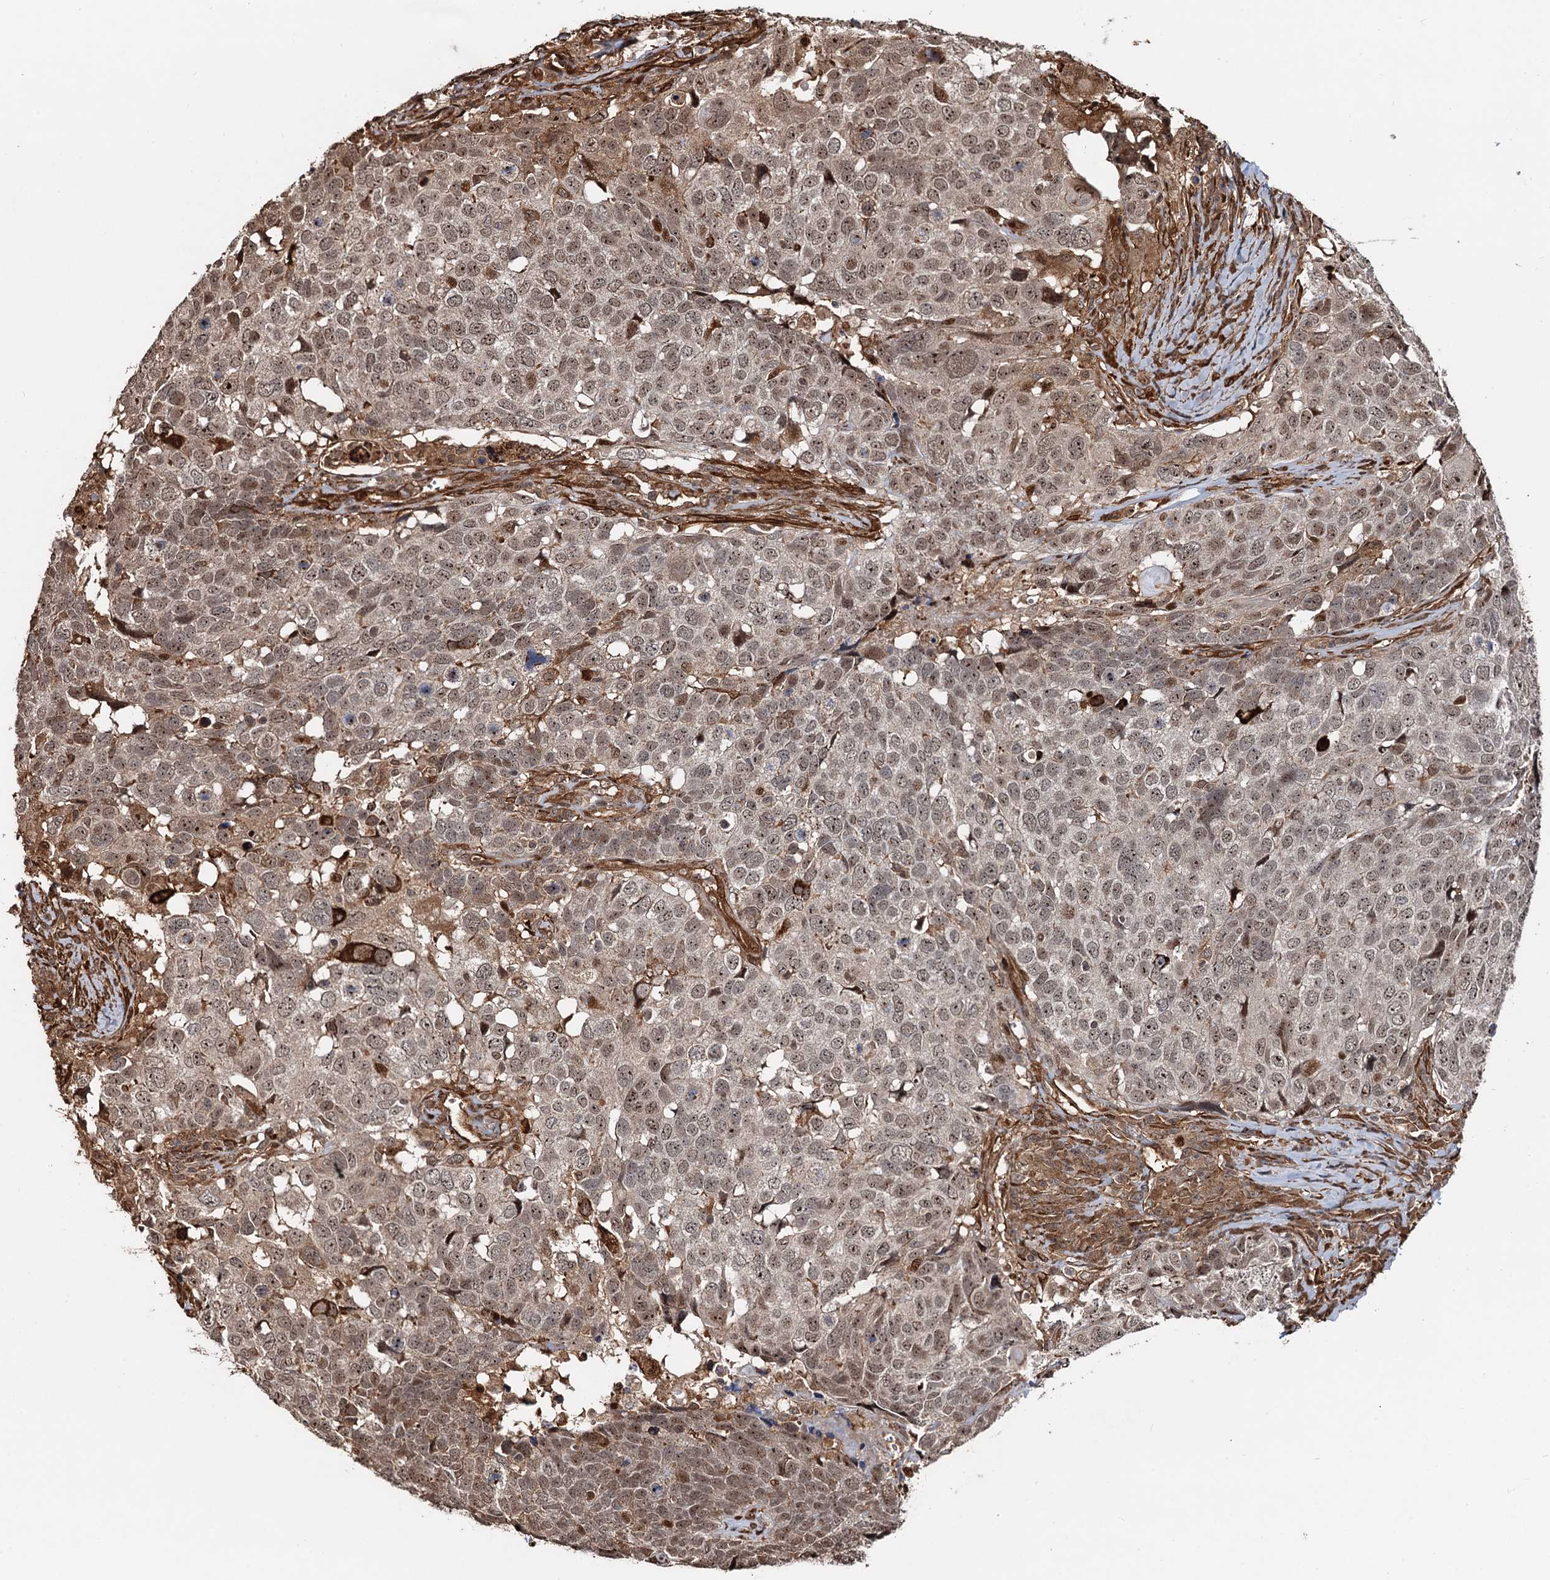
{"staining": {"intensity": "moderate", "quantity": ">75%", "location": "nuclear"}, "tissue": "head and neck cancer", "cell_type": "Tumor cells", "image_type": "cancer", "snomed": [{"axis": "morphology", "description": "Squamous cell carcinoma, NOS"}, {"axis": "topography", "description": "Head-Neck"}], "caption": "Immunohistochemistry (IHC) (DAB) staining of squamous cell carcinoma (head and neck) shows moderate nuclear protein positivity in about >75% of tumor cells.", "gene": "SNRNP25", "patient": {"sex": "male", "age": 66}}